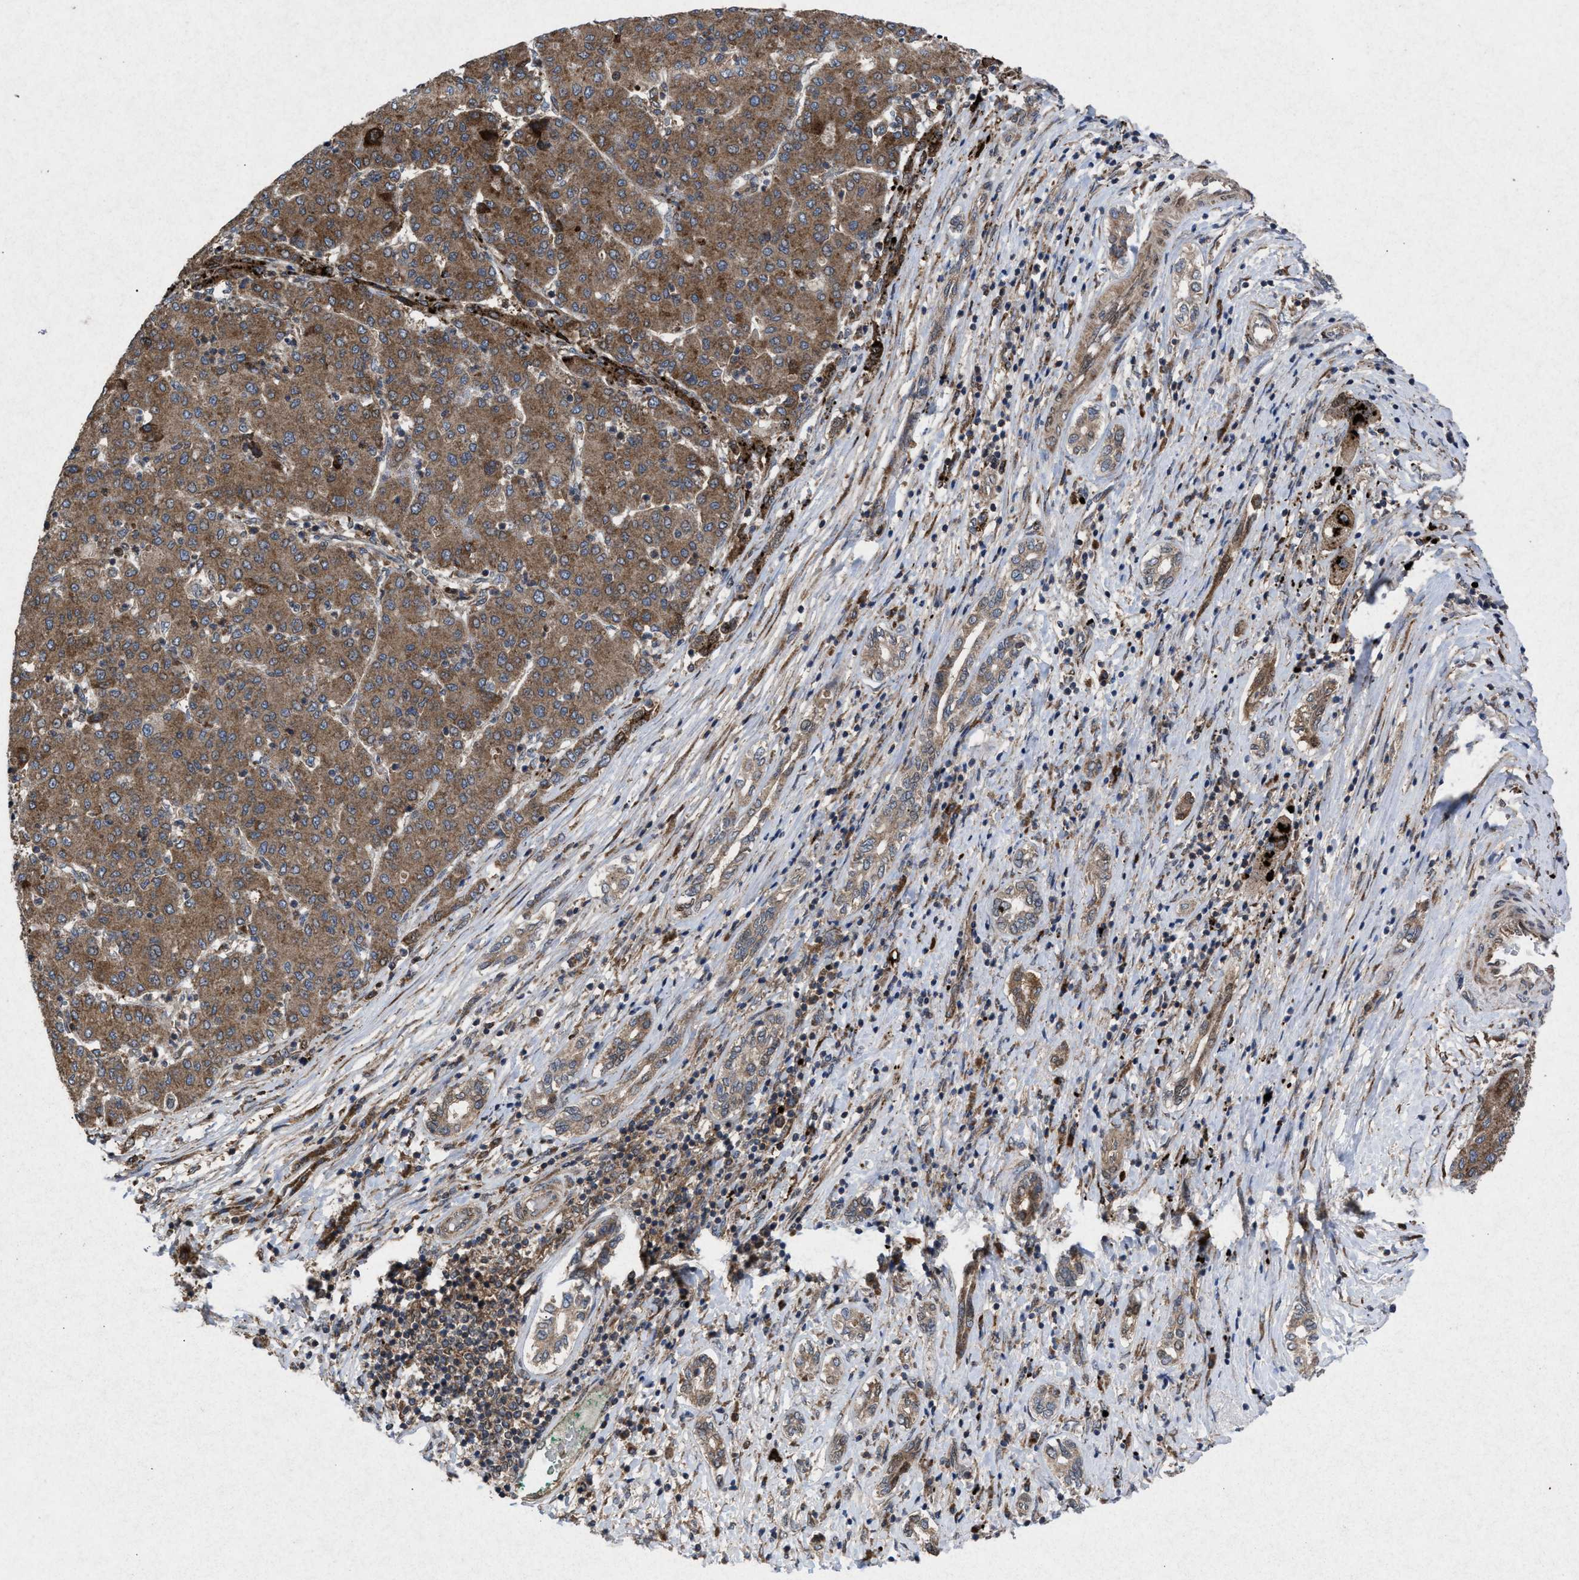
{"staining": {"intensity": "moderate", "quantity": ">75%", "location": "cytoplasmic/membranous"}, "tissue": "liver cancer", "cell_type": "Tumor cells", "image_type": "cancer", "snomed": [{"axis": "morphology", "description": "Carcinoma, Hepatocellular, NOS"}, {"axis": "topography", "description": "Liver"}], "caption": "Liver cancer (hepatocellular carcinoma) stained with a protein marker reveals moderate staining in tumor cells.", "gene": "MSI2", "patient": {"sex": "male", "age": 65}}